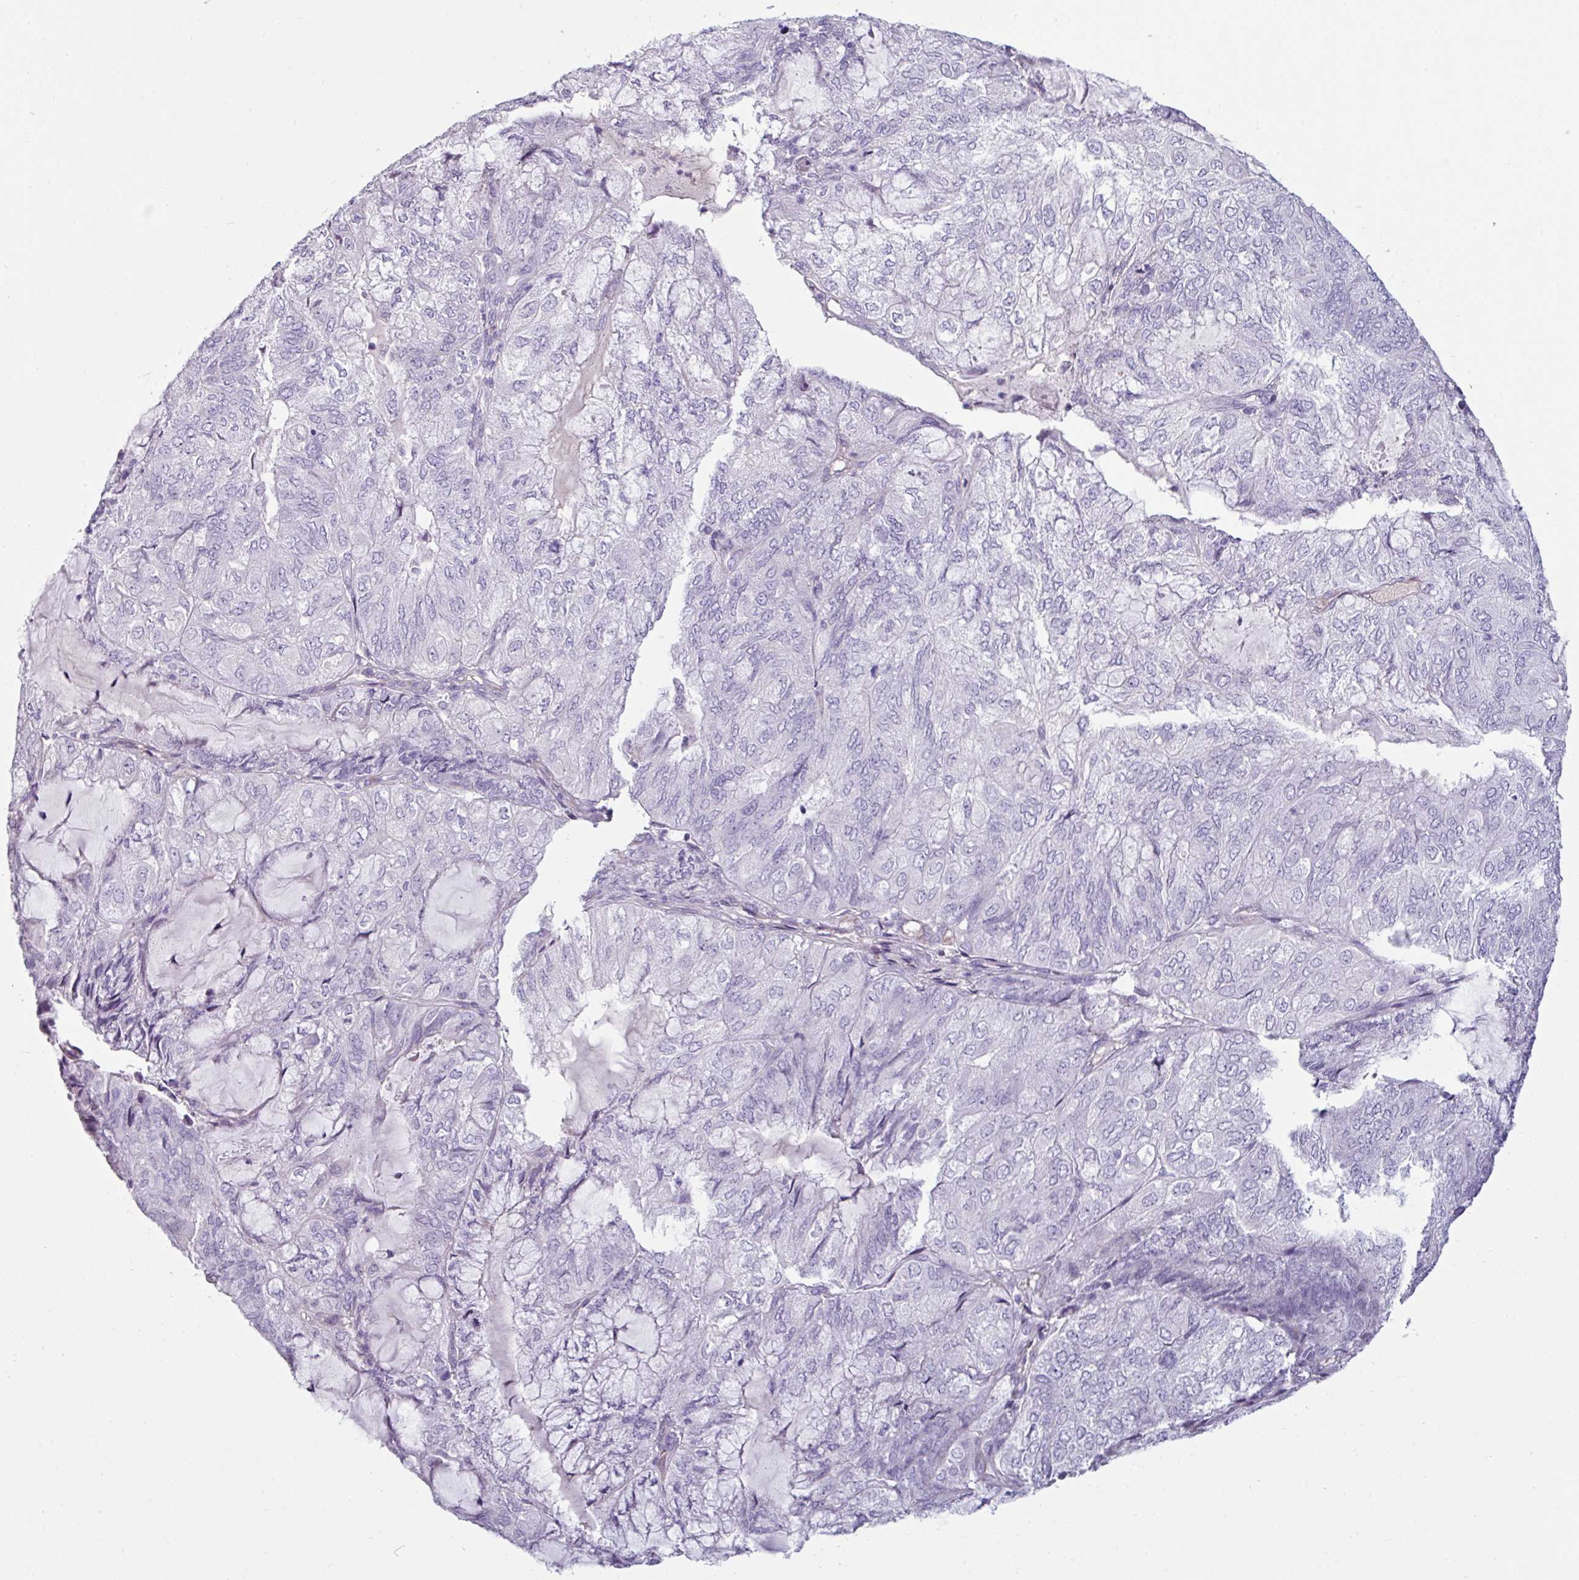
{"staining": {"intensity": "negative", "quantity": "none", "location": "none"}, "tissue": "endometrial cancer", "cell_type": "Tumor cells", "image_type": "cancer", "snomed": [{"axis": "morphology", "description": "Adenocarcinoma, NOS"}, {"axis": "topography", "description": "Endometrium"}], "caption": "The immunohistochemistry (IHC) histopathology image has no significant staining in tumor cells of endometrial cancer (adenocarcinoma) tissue.", "gene": "CLCA1", "patient": {"sex": "female", "age": 81}}